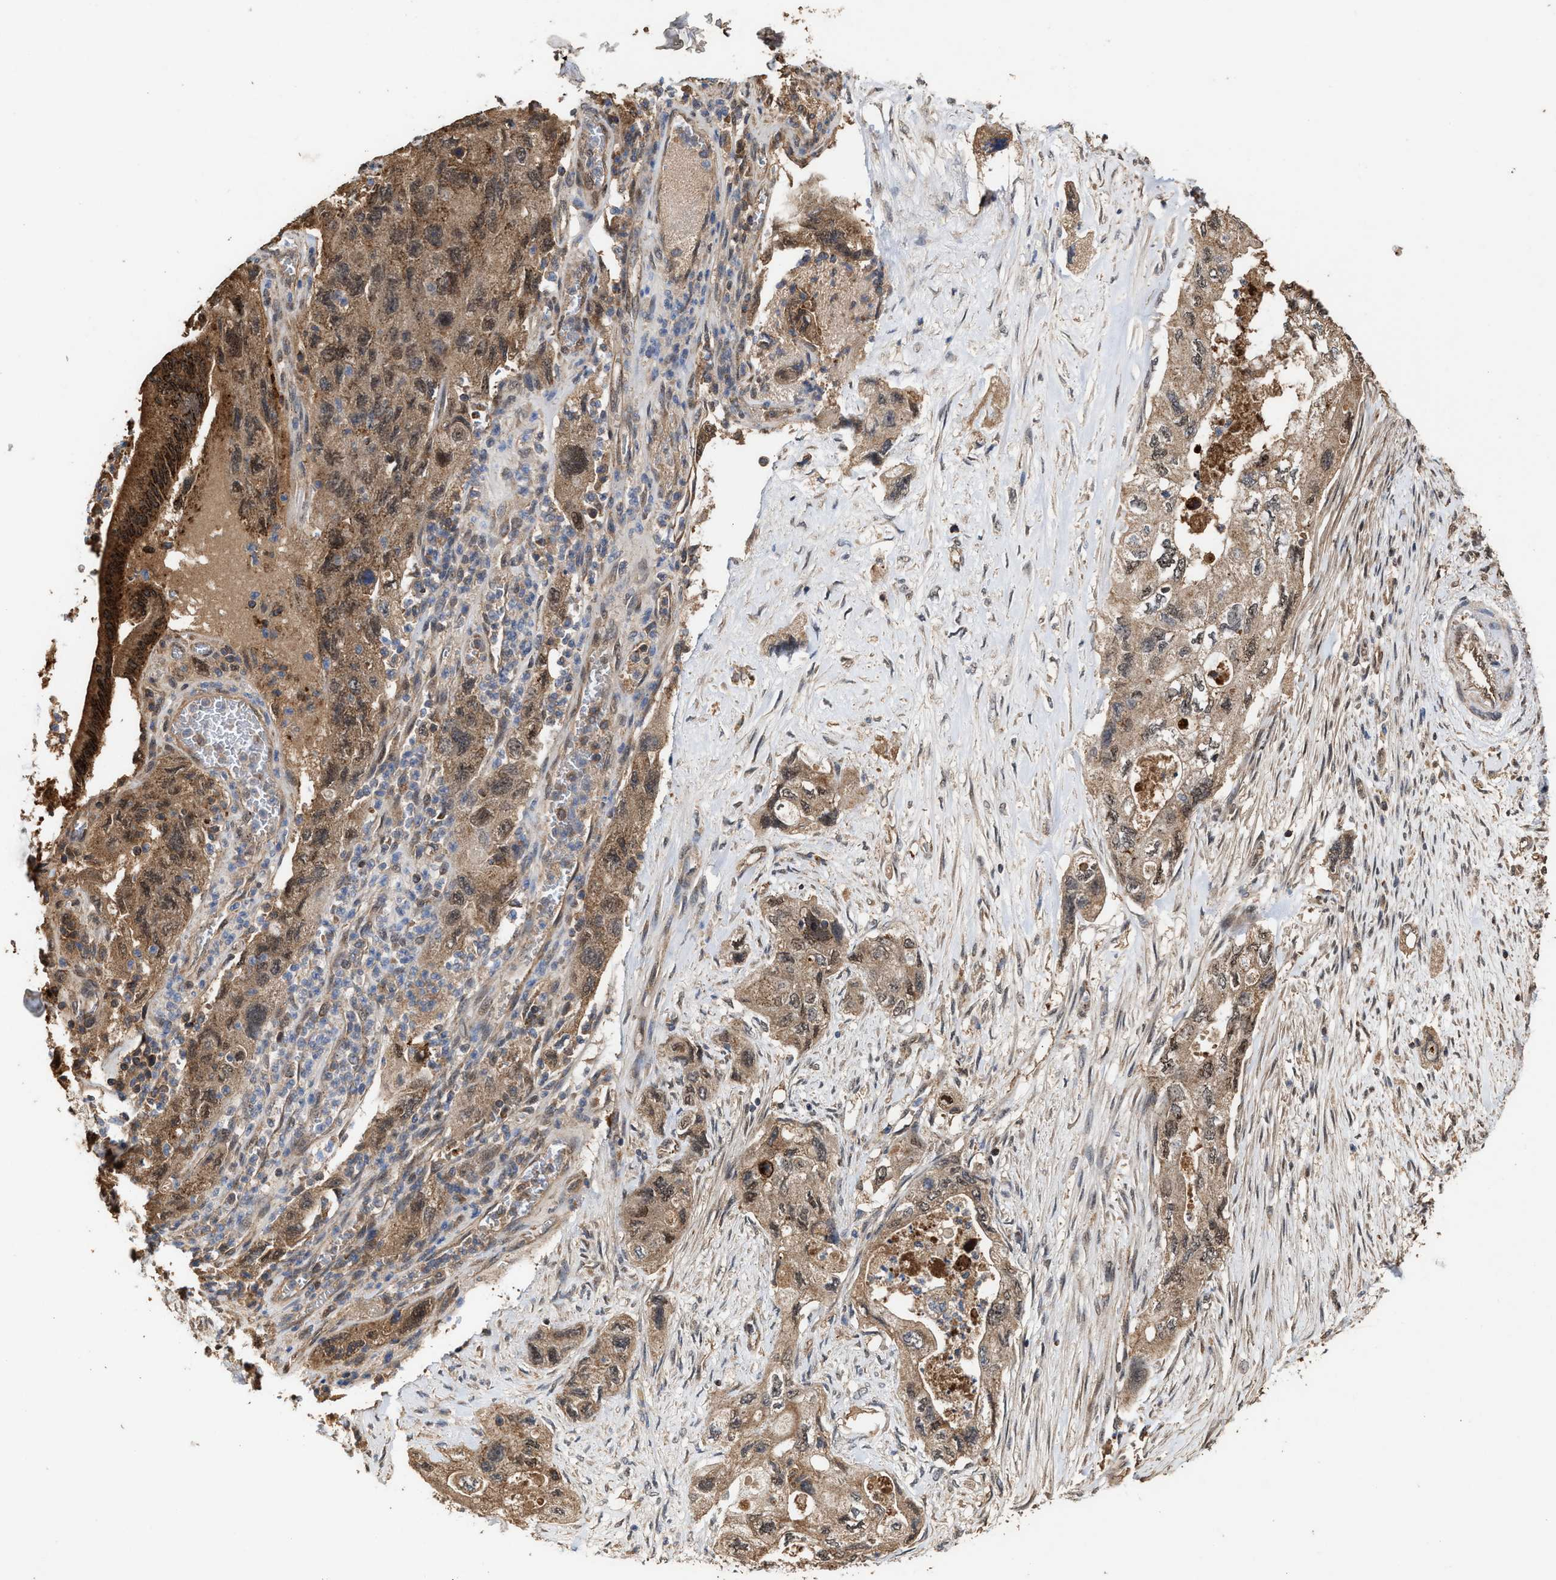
{"staining": {"intensity": "weak", "quantity": ">75%", "location": "cytoplasmic/membranous"}, "tissue": "pancreatic cancer", "cell_type": "Tumor cells", "image_type": "cancer", "snomed": [{"axis": "morphology", "description": "Adenocarcinoma, NOS"}, {"axis": "topography", "description": "Pancreas"}], "caption": "The histopathology image shows a brown stain indicating the presence of a protein in the cytoplasmic/membranous of tumor cells in pancreatic cancer. (Stains: DAB in brown, nuclei in blue, Microscopy: brightfield microscopy at high magnification).", "gene": "ZNHIT6", "patient": {"sex": "female", "age": 73}}